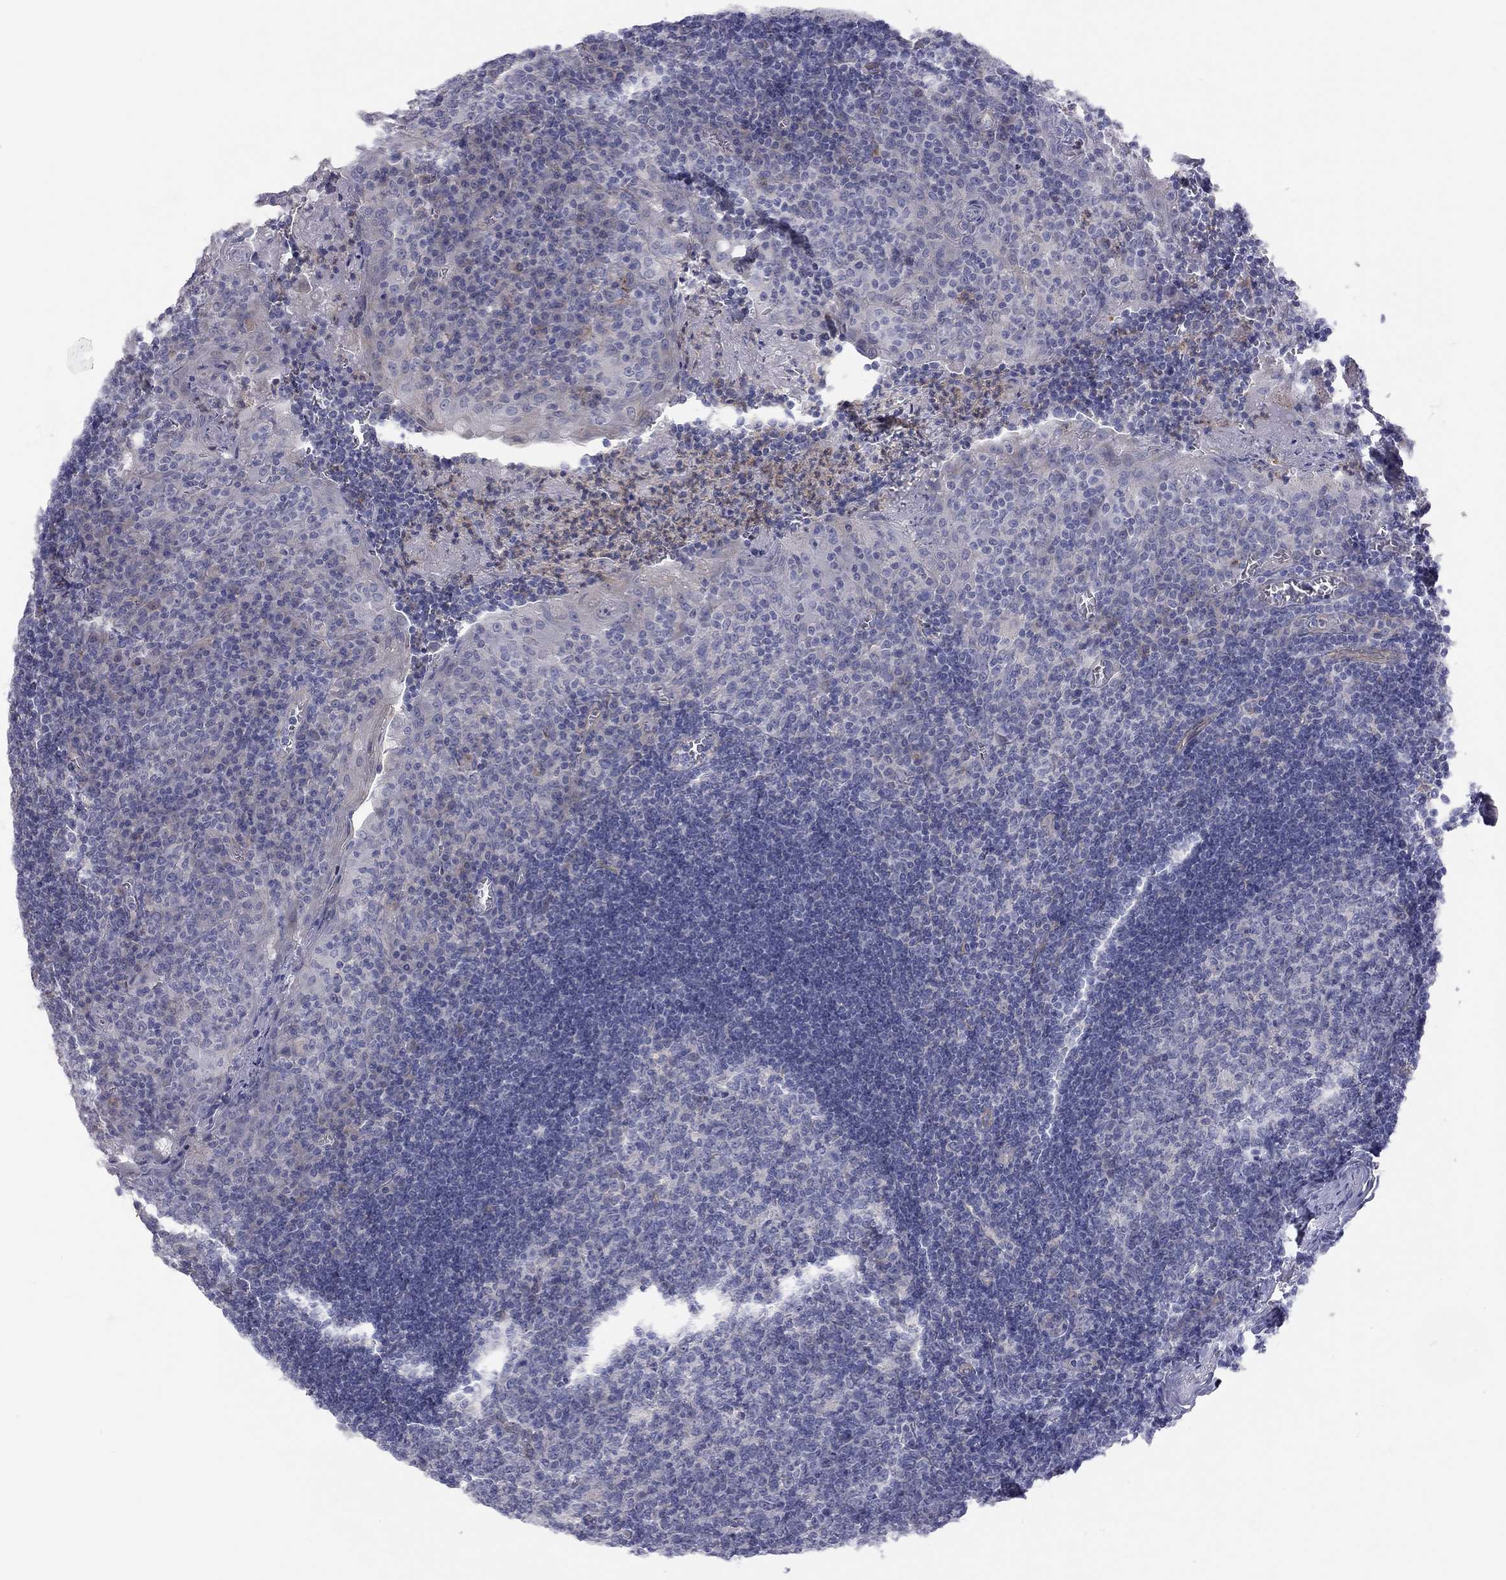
{"staining": {"intensity": "negative", "quantity": "none", "location": "none"}, "tissue": "tonsil", "cell_type": "Germinal center cells", "image_type": "normal", "snomed": [{"axis": "morphology", "description": "Normal tissue, NOS"}, {"axis": "topography", "description": "Tonsil"}], "caption": "A histopathology image of human tonsil is negative for staining in germinal center cells. (DAB (3,3'-diaminobenzidine) immunohistochemistry visualized using brightfield microscopy, high magnification).", "gene": "GPRC5B", "patient": {"sex": "female", "age": 12}}